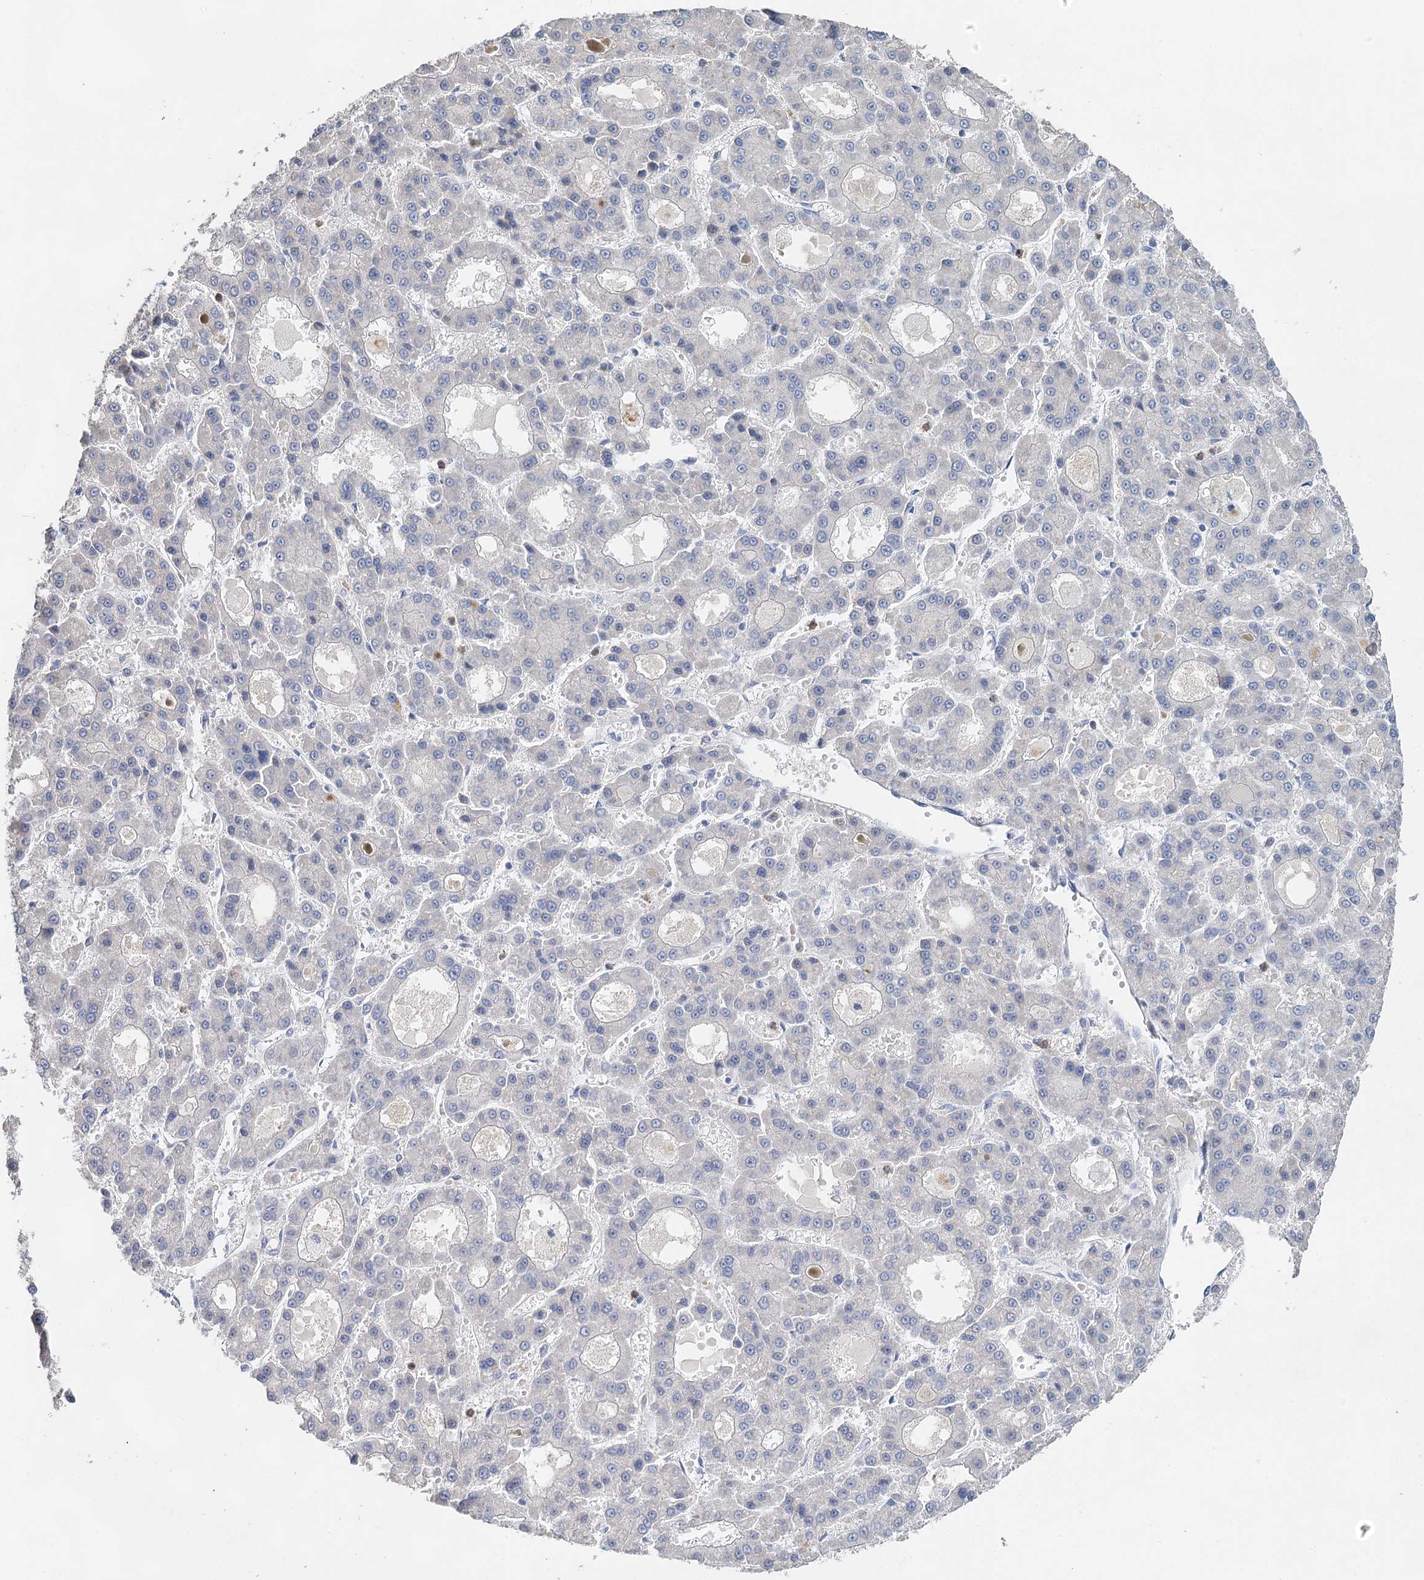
{"staining": {"intensity": "negative", "quantity": "none", "location": "none"}, "tissue": "liver cancer", "cell_type": "Tumor cells", "image_type": "cancer", "snomed": [{"axis": "morphology", "description": "Carcinoma, Hepatocellular, NOS"}, {"axis": "topography", "description": "Liver"}], "caption": "Immunohistochemistry of hepatocellular carcinoma (liver) displays no staining in tumor cells.", "gene": "MYL6B", "patient": {"sex": "male", "age": 70}}